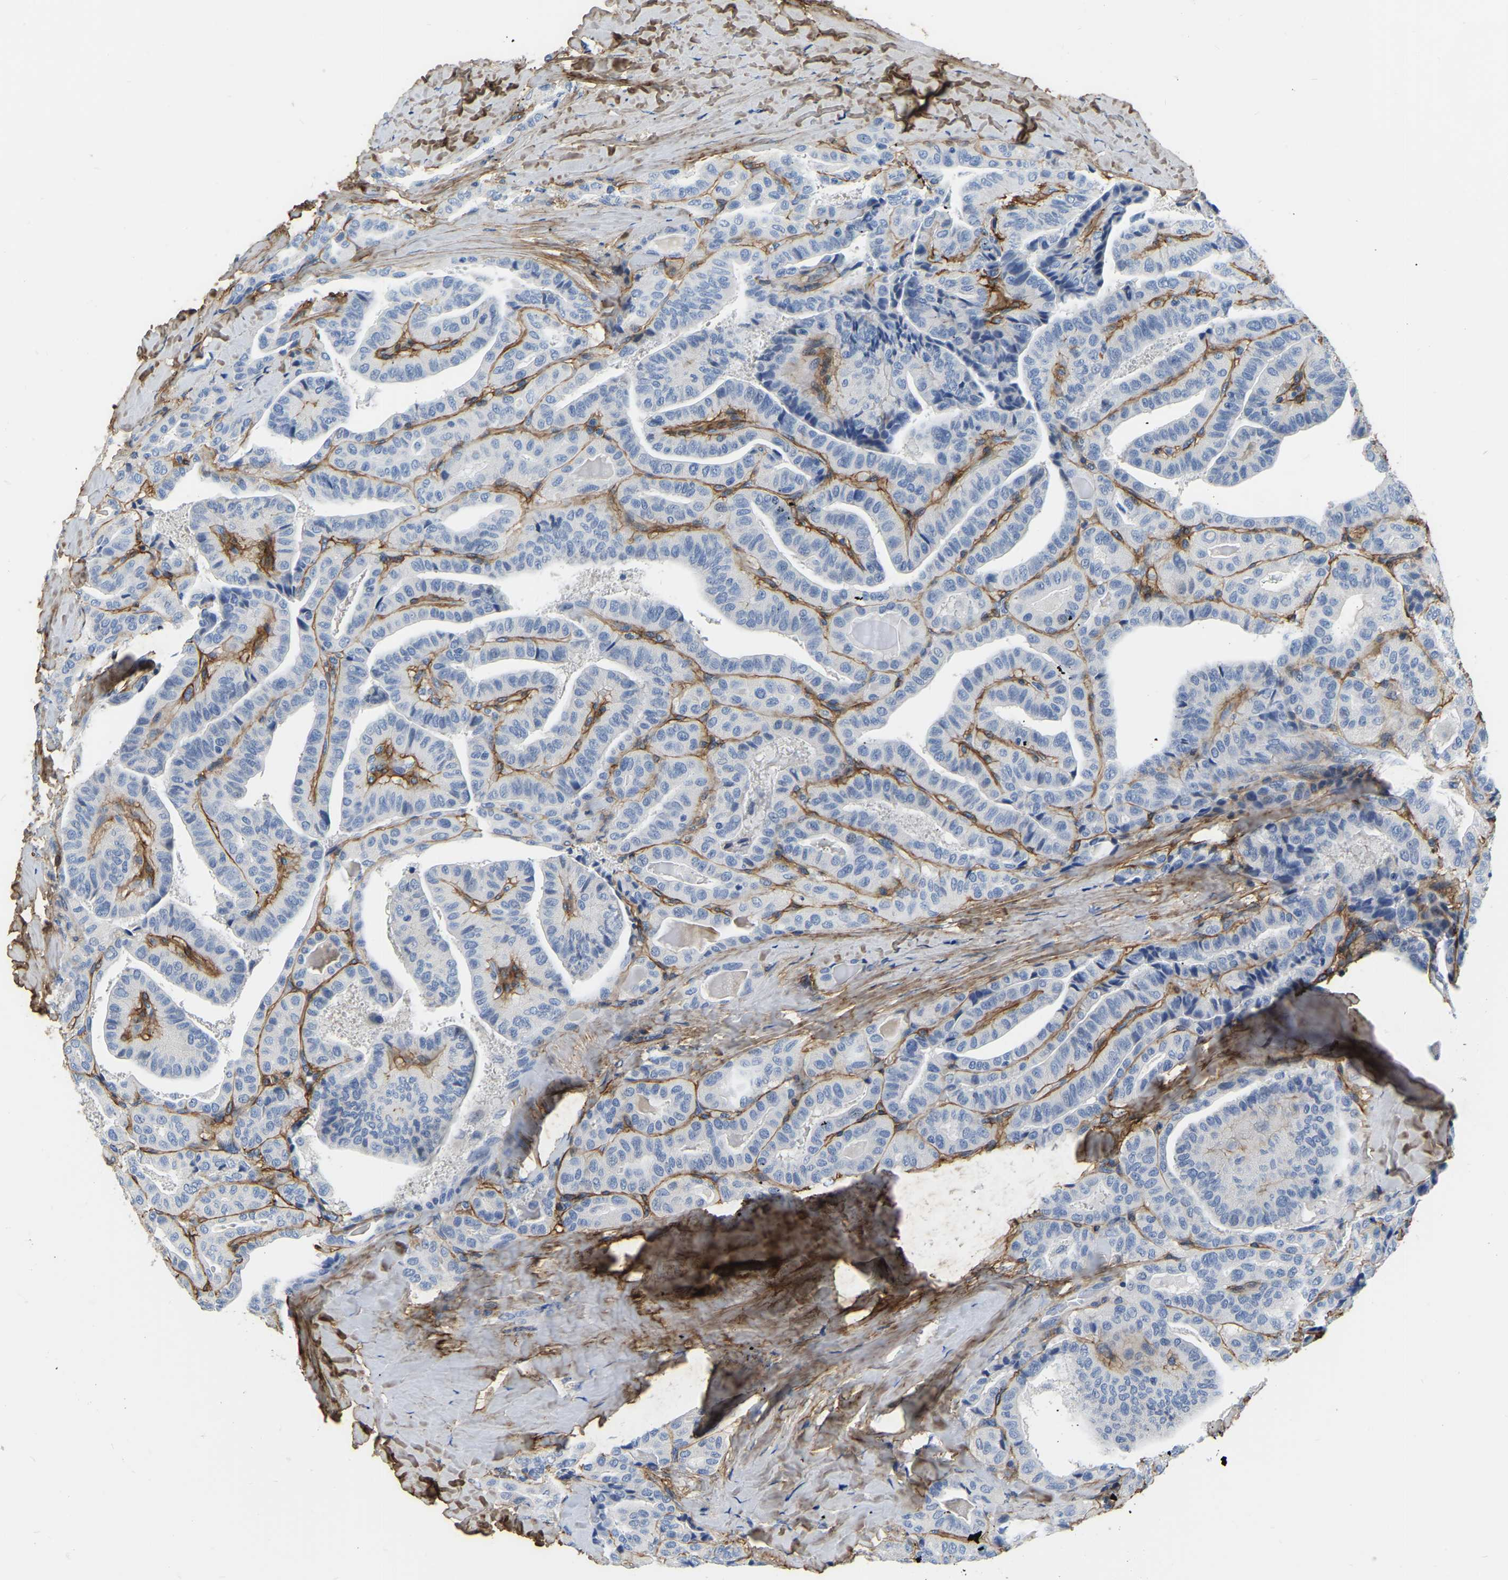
{"staining": {"intensity": "negative", "quantity": "none", "location": "none"}, "tissue": "thyroid cancer", "cell_type": "Tumor cells", "image_type": "cancer", "snomed": [{"axis": "morphology", "description": "Papillary adenocarcinoma, NOS"}, {"axis": "topography", "description": "Thyroid gland"}], "caption": "High magnification brightfield microscopy of thyroid cancer stained with DAB (3,3'-diaminobenzidine) (brown) and counterstained with hematoxylin (blue): tumor cells show no significant positivity. Brightfield microscopy of IHC stained with DAB (3,3'-diaminobenzidine) (brown) and hematoxylin (blue), captured at high magnification.", "gene": "COL6A1", "patient": {"sex": "male", "age": 77}}